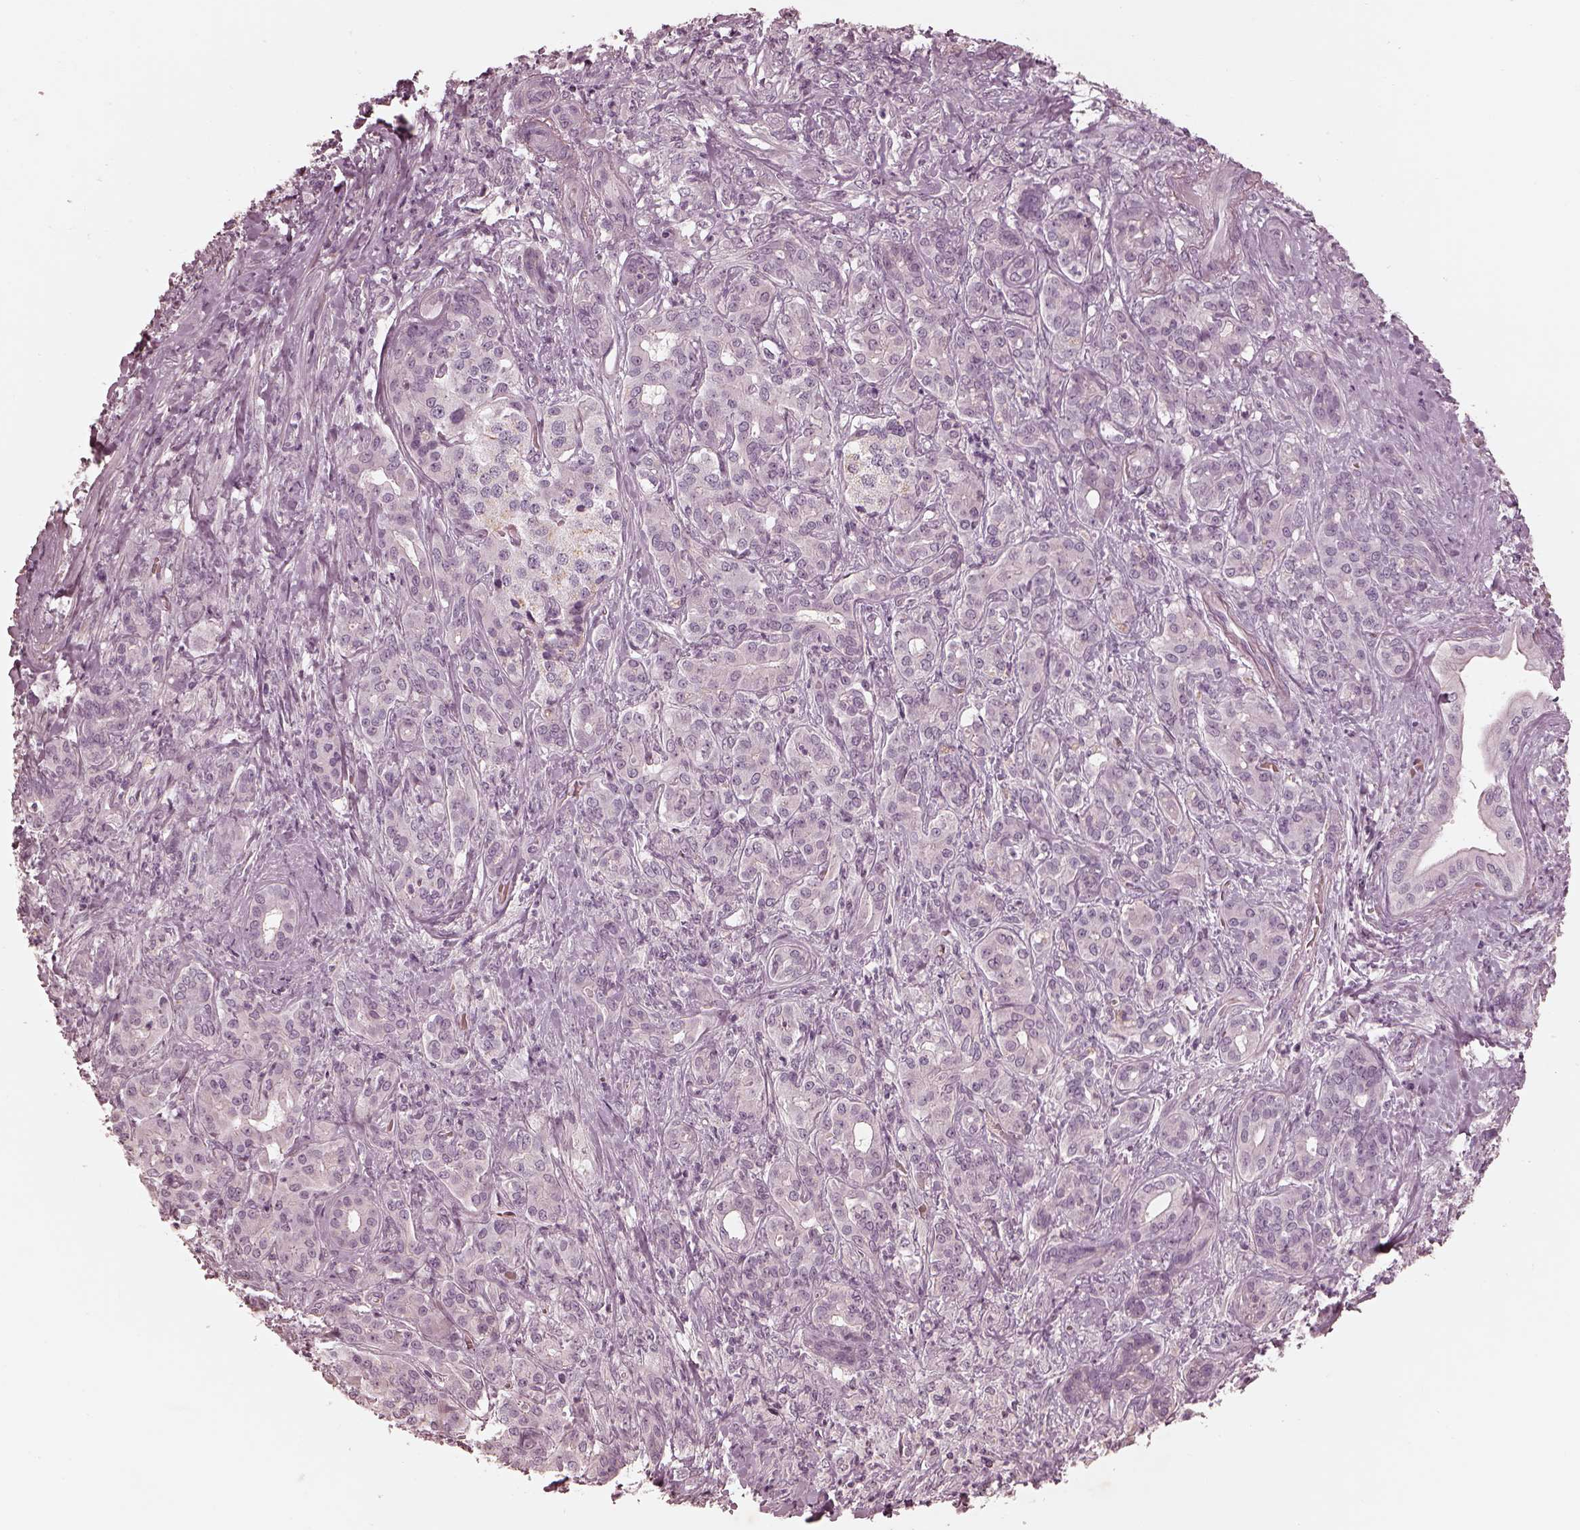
{"staining": {"intensity": "negative", "quantity": "none", "location": "none"}, "tissue": "pancreatic cancer", "cell_type": "Tumor cells", "image_type": "cancer", "snomed": [{"axis": "morphology", "description": "Normal tissue, NOS"}, {"axis": "morphology", "description": "Inflammation, NOS"}, {"axis": "morphology", "description": "Adenocarcinoma, NOS"}, {"axis": "topography", "description": "Pancreas"}], "caption": "This micrograph is of adenocarcinoma (pancreatic) stained with immunohistochemistry to label a protein in brown with the nuclei are counter-stained blue. There is no staining in tumor cells.", "gene": "ADRB3", "patient": {"sex": "male", "age": 57}}